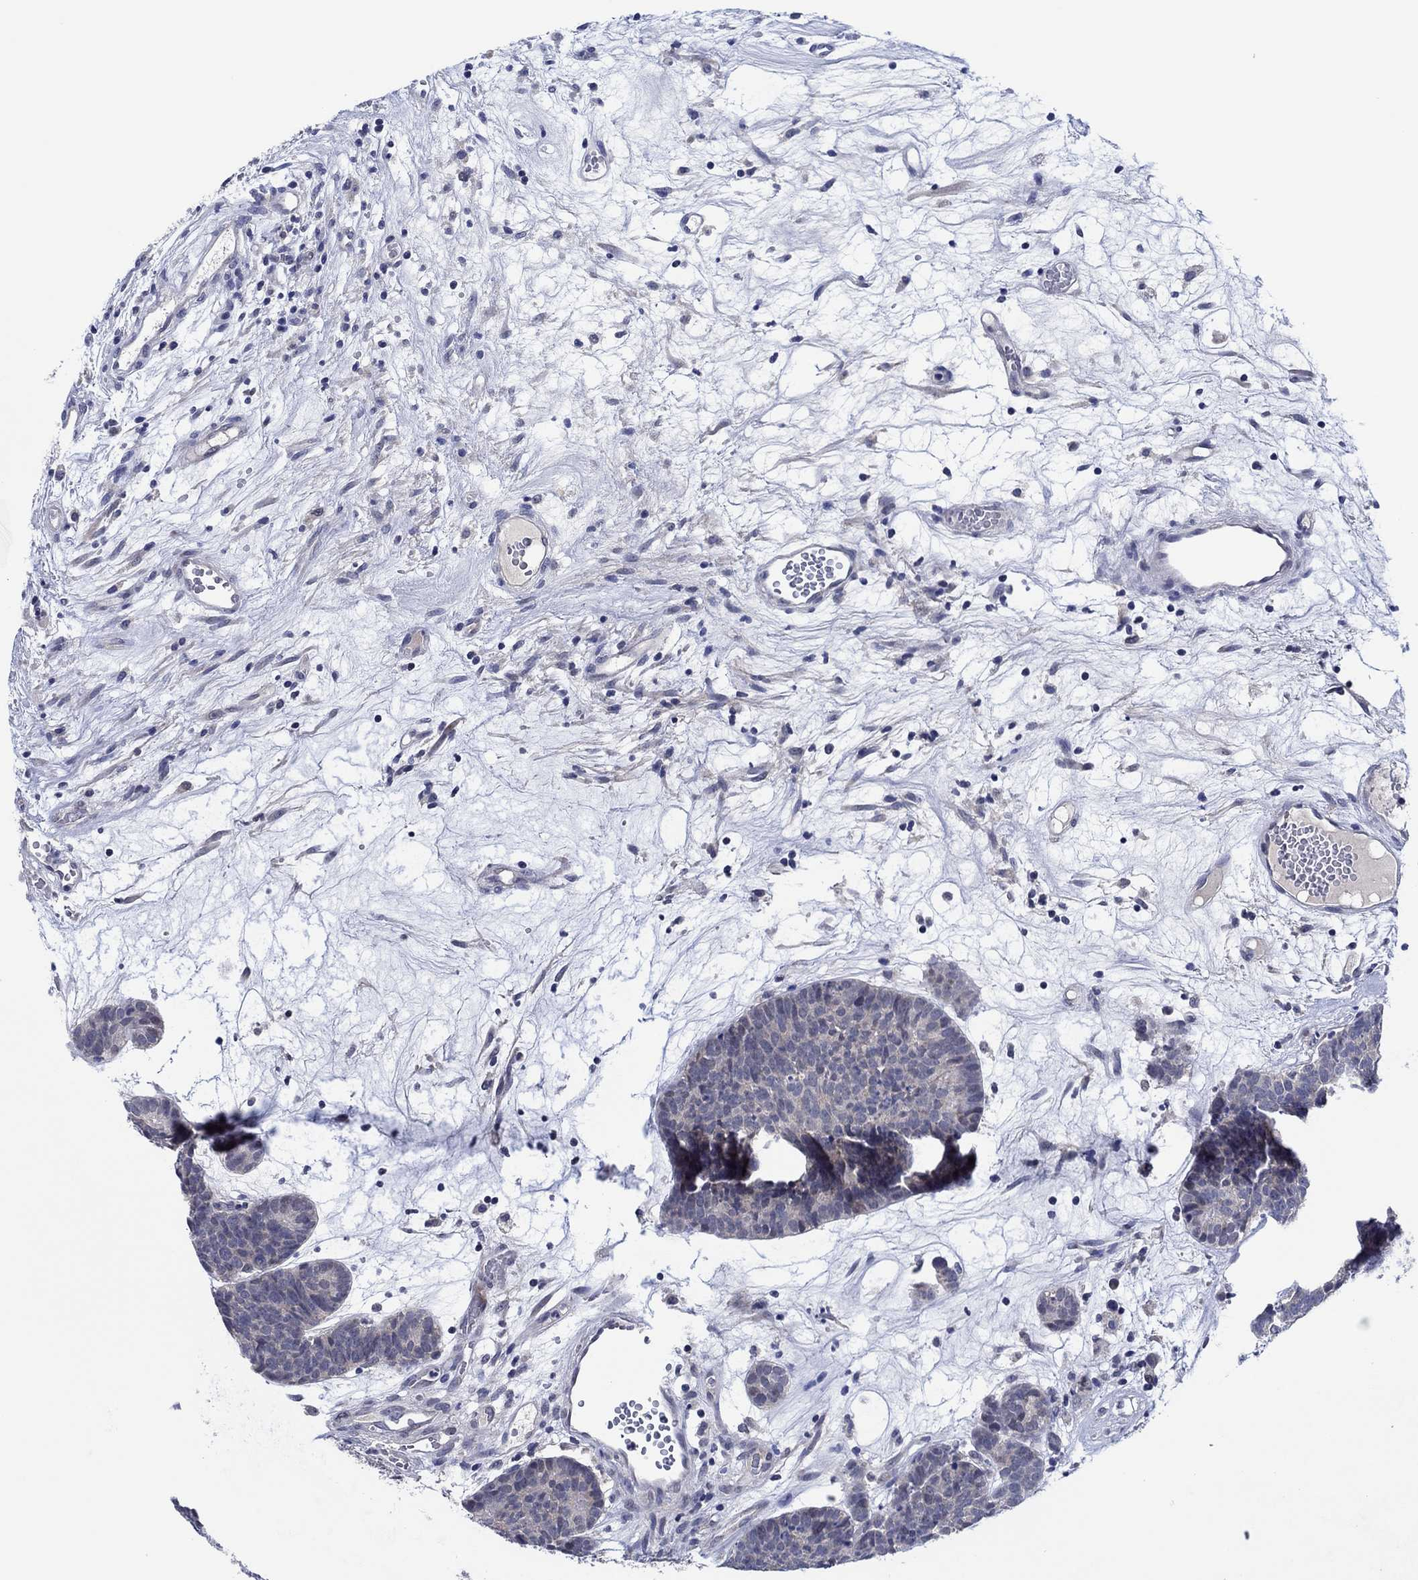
{"staining": {"intensity": "negative", "quantity": "none", "location": "none"}, "tissue": "head and neck cancer", "cell_type": "Tumor cells", "image_type": "cancer", "snomed": [{"axis": "morphology", "description": "Adenocarcinoma, NOS"}, {"axis": "topography", "description": "Head-Neck"}], "caption": "Immunohistochemistry of adenocarcinoma (head and neck) shows no expression in tumor cells.", "gene": "PRRT3", "patient": {"sex": "female", "age": 81}}